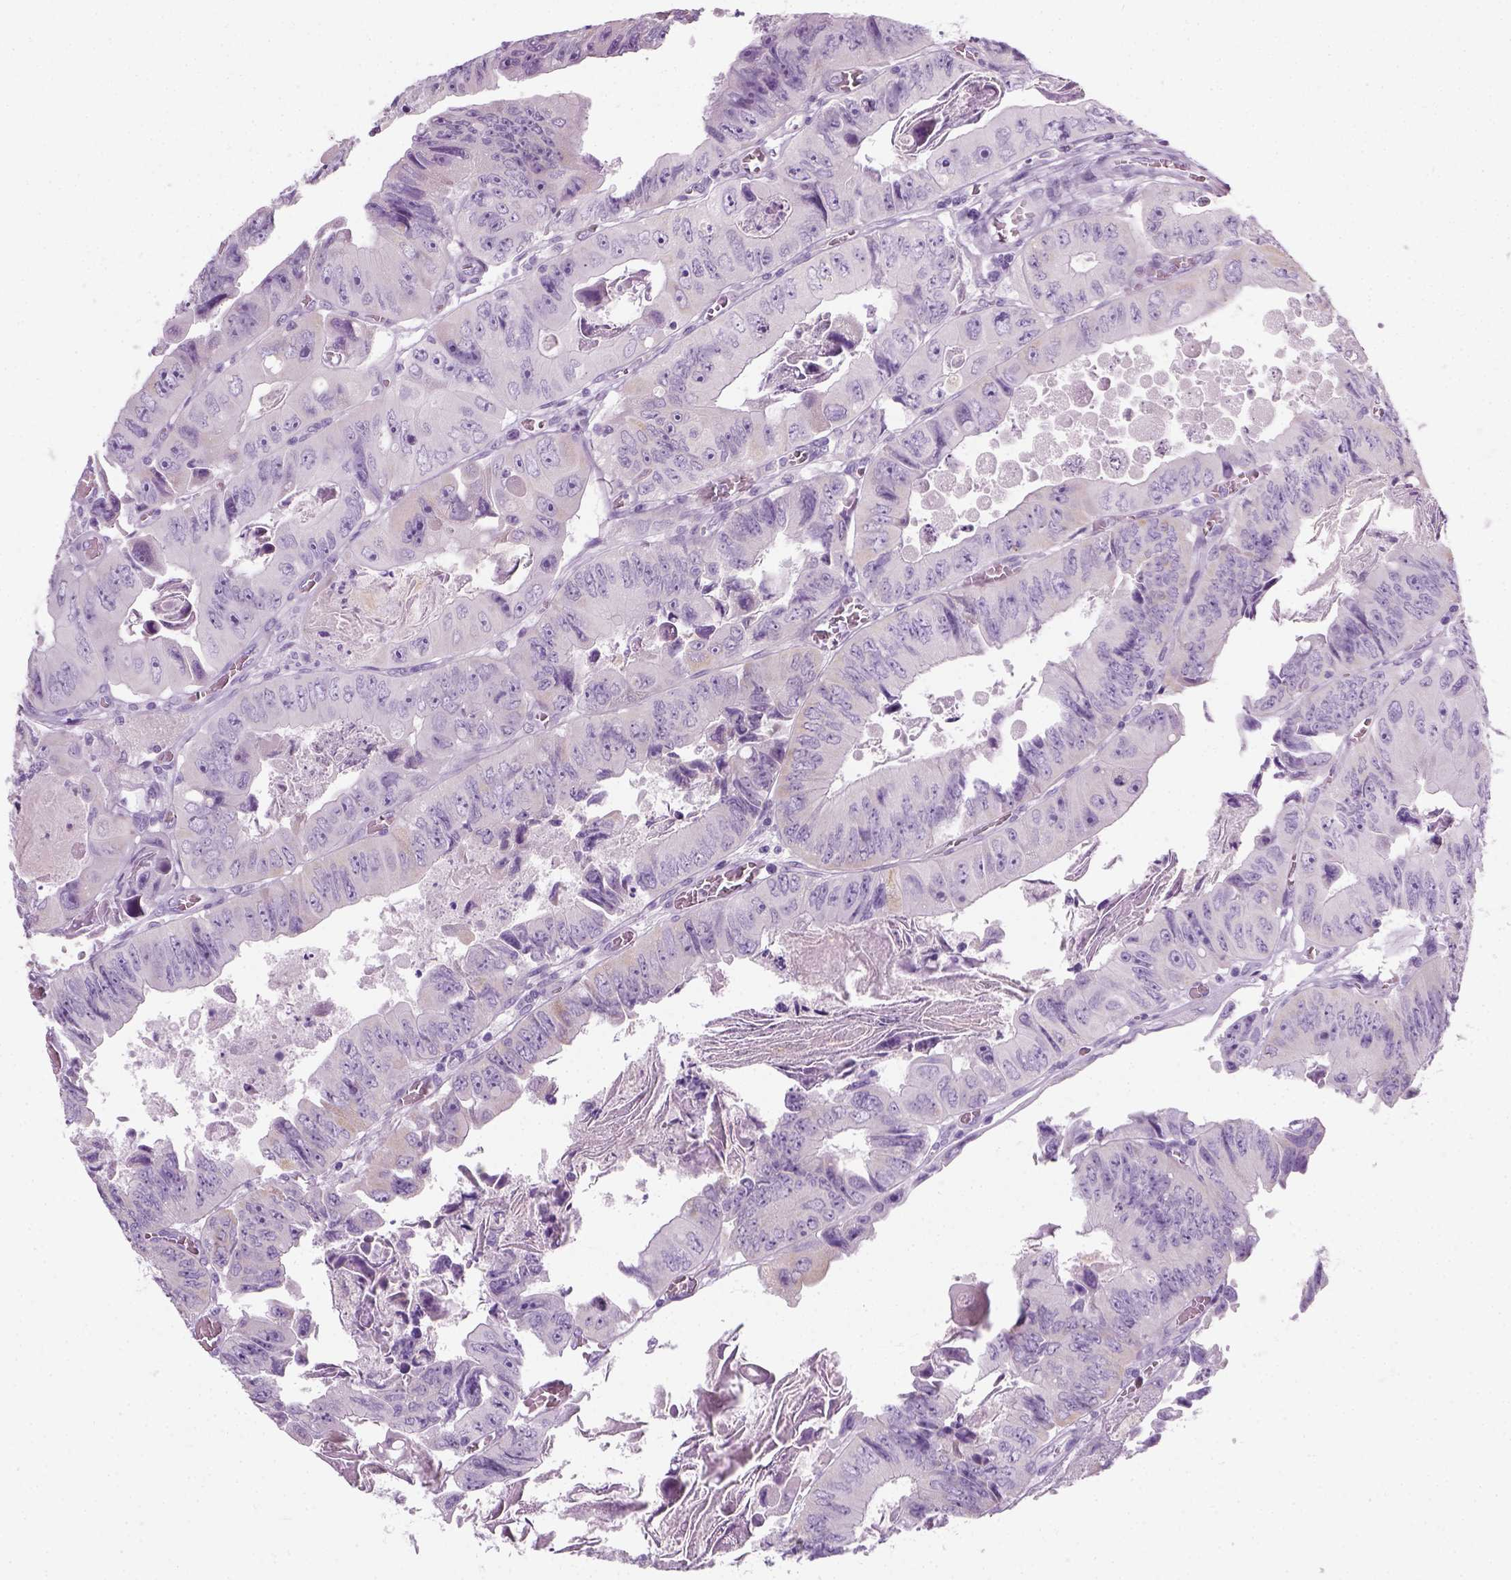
{"staining": {"intensity": "negative", "quantity": "none", "location": "none"}, "tissue": "colorectal cancer", "cell_type": "Tumor cells", "image_type": "cancer", "snomed": [{"axis": "morphology", "description": "Adenocarcinoma, NOS"}, {"axis": "topography", "description": "Colon"}], "caption": "Tumor cells show no significant protein expression in colorectal cancer (adenocarcinoma).", "gene": "SLC12A5", "patient": {"sex": "female", "age": 84}}